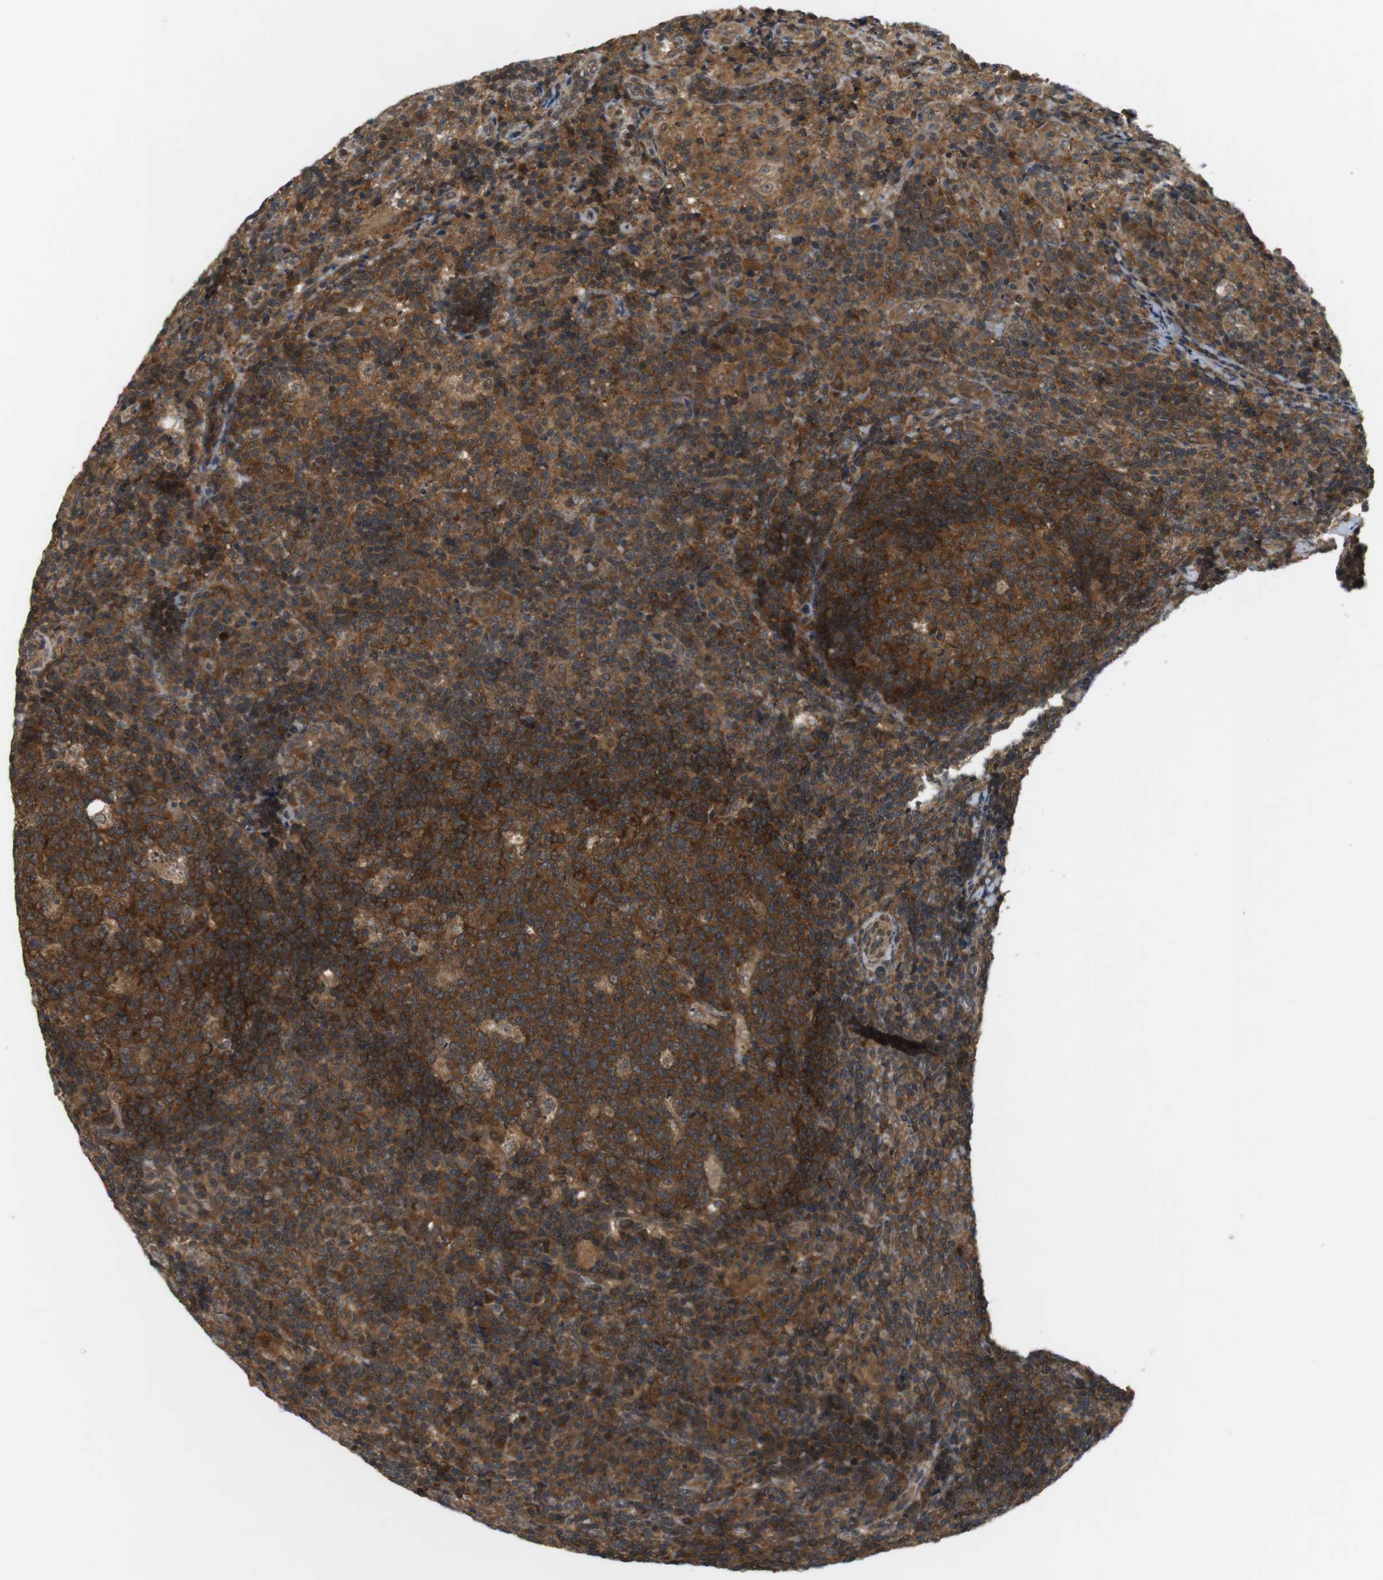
{"staining": {"intensity": "strong", "quantity": ">75%", "location": "cytoplasmic/membranous"}, "tissue": "lymph node", "cell_type": "Germinal center cells", "image_type": "normal", "snomed": [{"axis": "morphology", "description": "Normal tissue, NOS"}, {"axis": "morphology", "description": "Inflammation, NOS"}, {"axis": "topography", "description": "Lymph node"}], "caption": "Immunohistochemical staining of normal human lymph node displays strong cytoplasmic/membranous protein positivity in approximately >75% of germinal center cells.", "gene": "NFKBIE", "patient": {"sex": "male", "age": 55}}